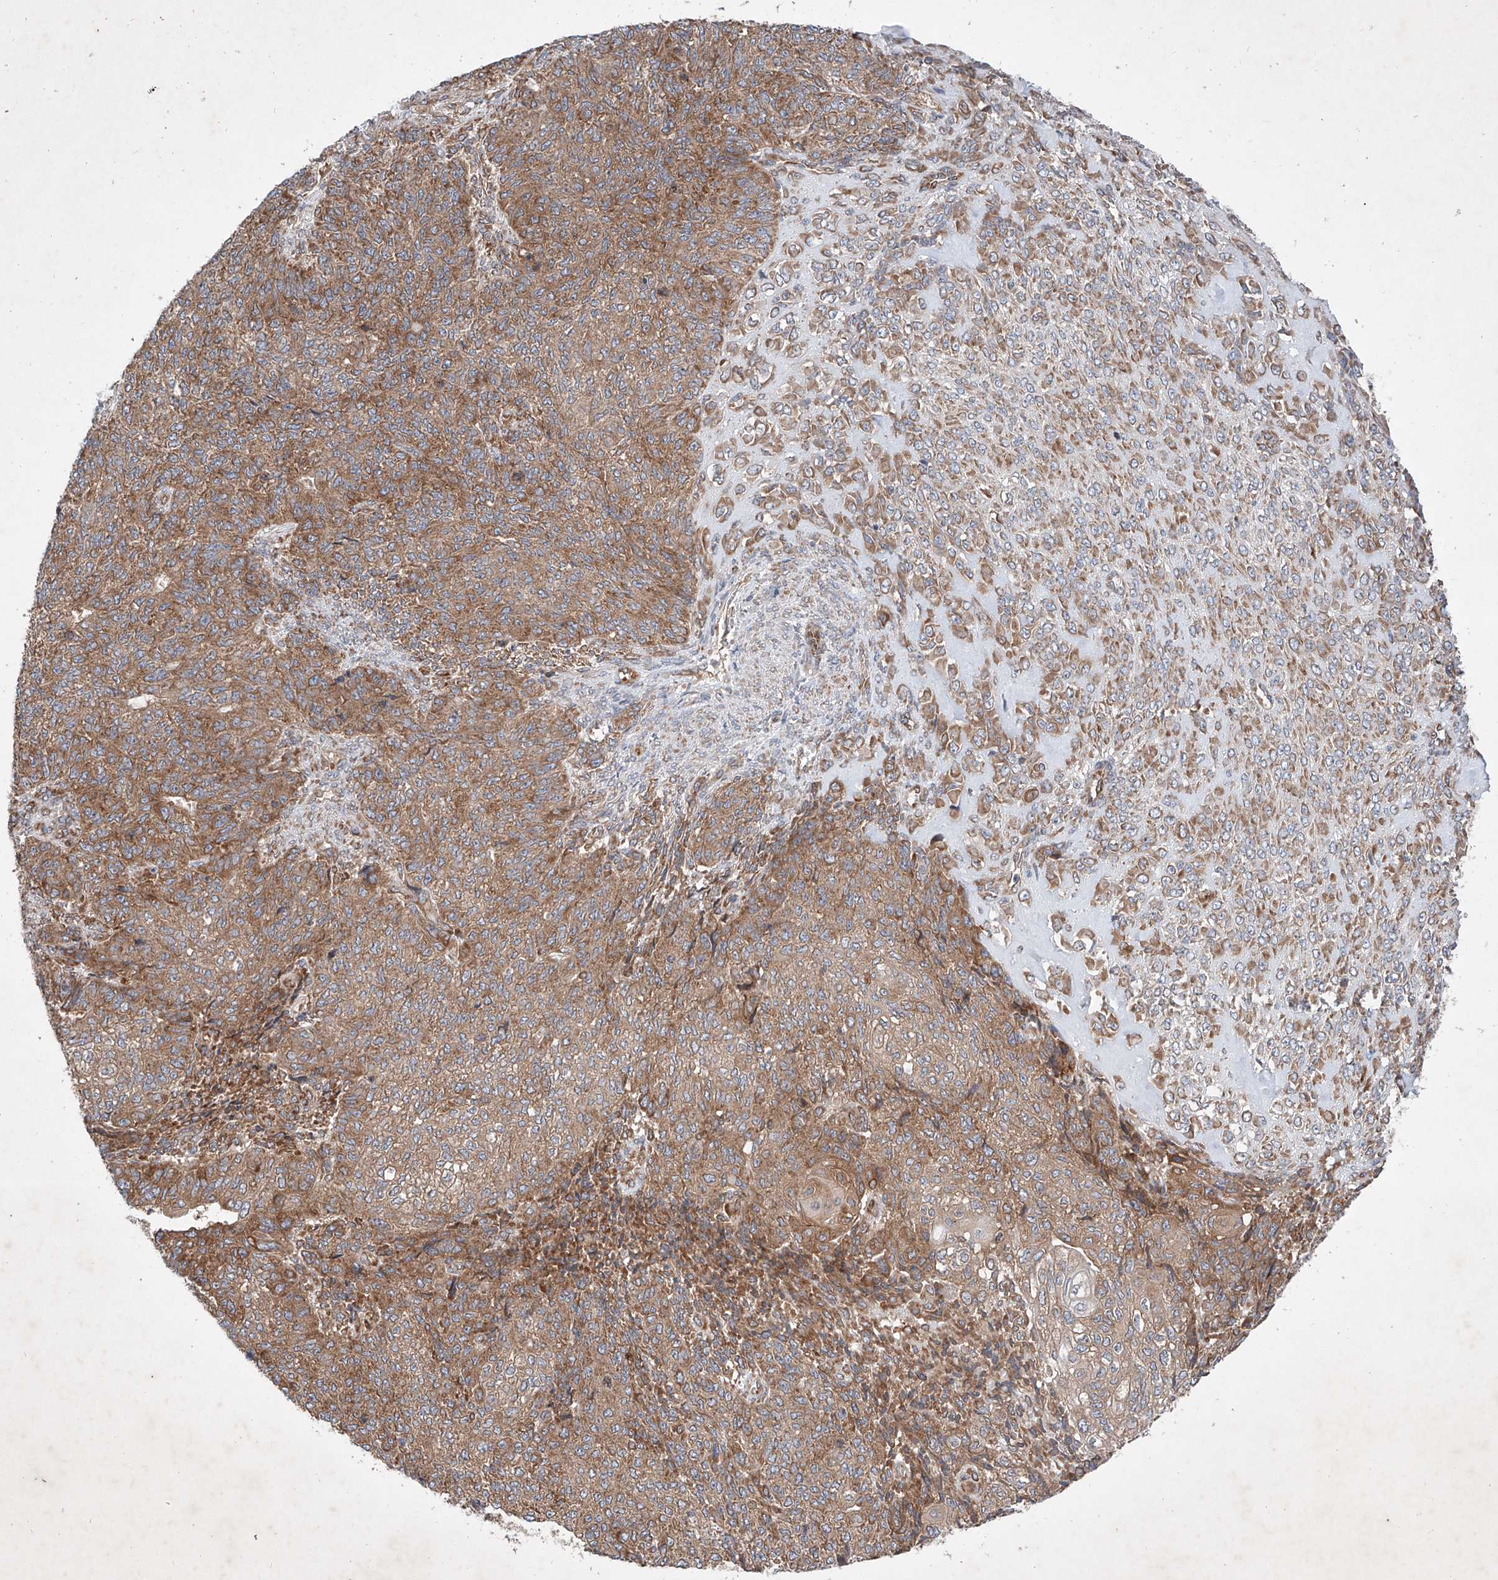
{"staining": {"intensity": "moderate", "quantity": ">75%", "location": "cytoplasmic/membranous"}, "tissue": "endometrial cancer", "cell_type": "Tumor cells", "image_type": "cancer", "snomed": [{"axis": "morphology", "description": "Adenocarcinoma, NOS"}, {"axis": "topography", "description": "Endometrium"}], "caption": "Immunohistochemistry (IHC) histopathology image of endometrial cancer stained for a protein (brown), which shows medium levels of moderate cytoplasmic/membranous staining in about >75% of tumor cells.", "gene": "FASTK", "patient": {"sex": "female", "age": 32}}